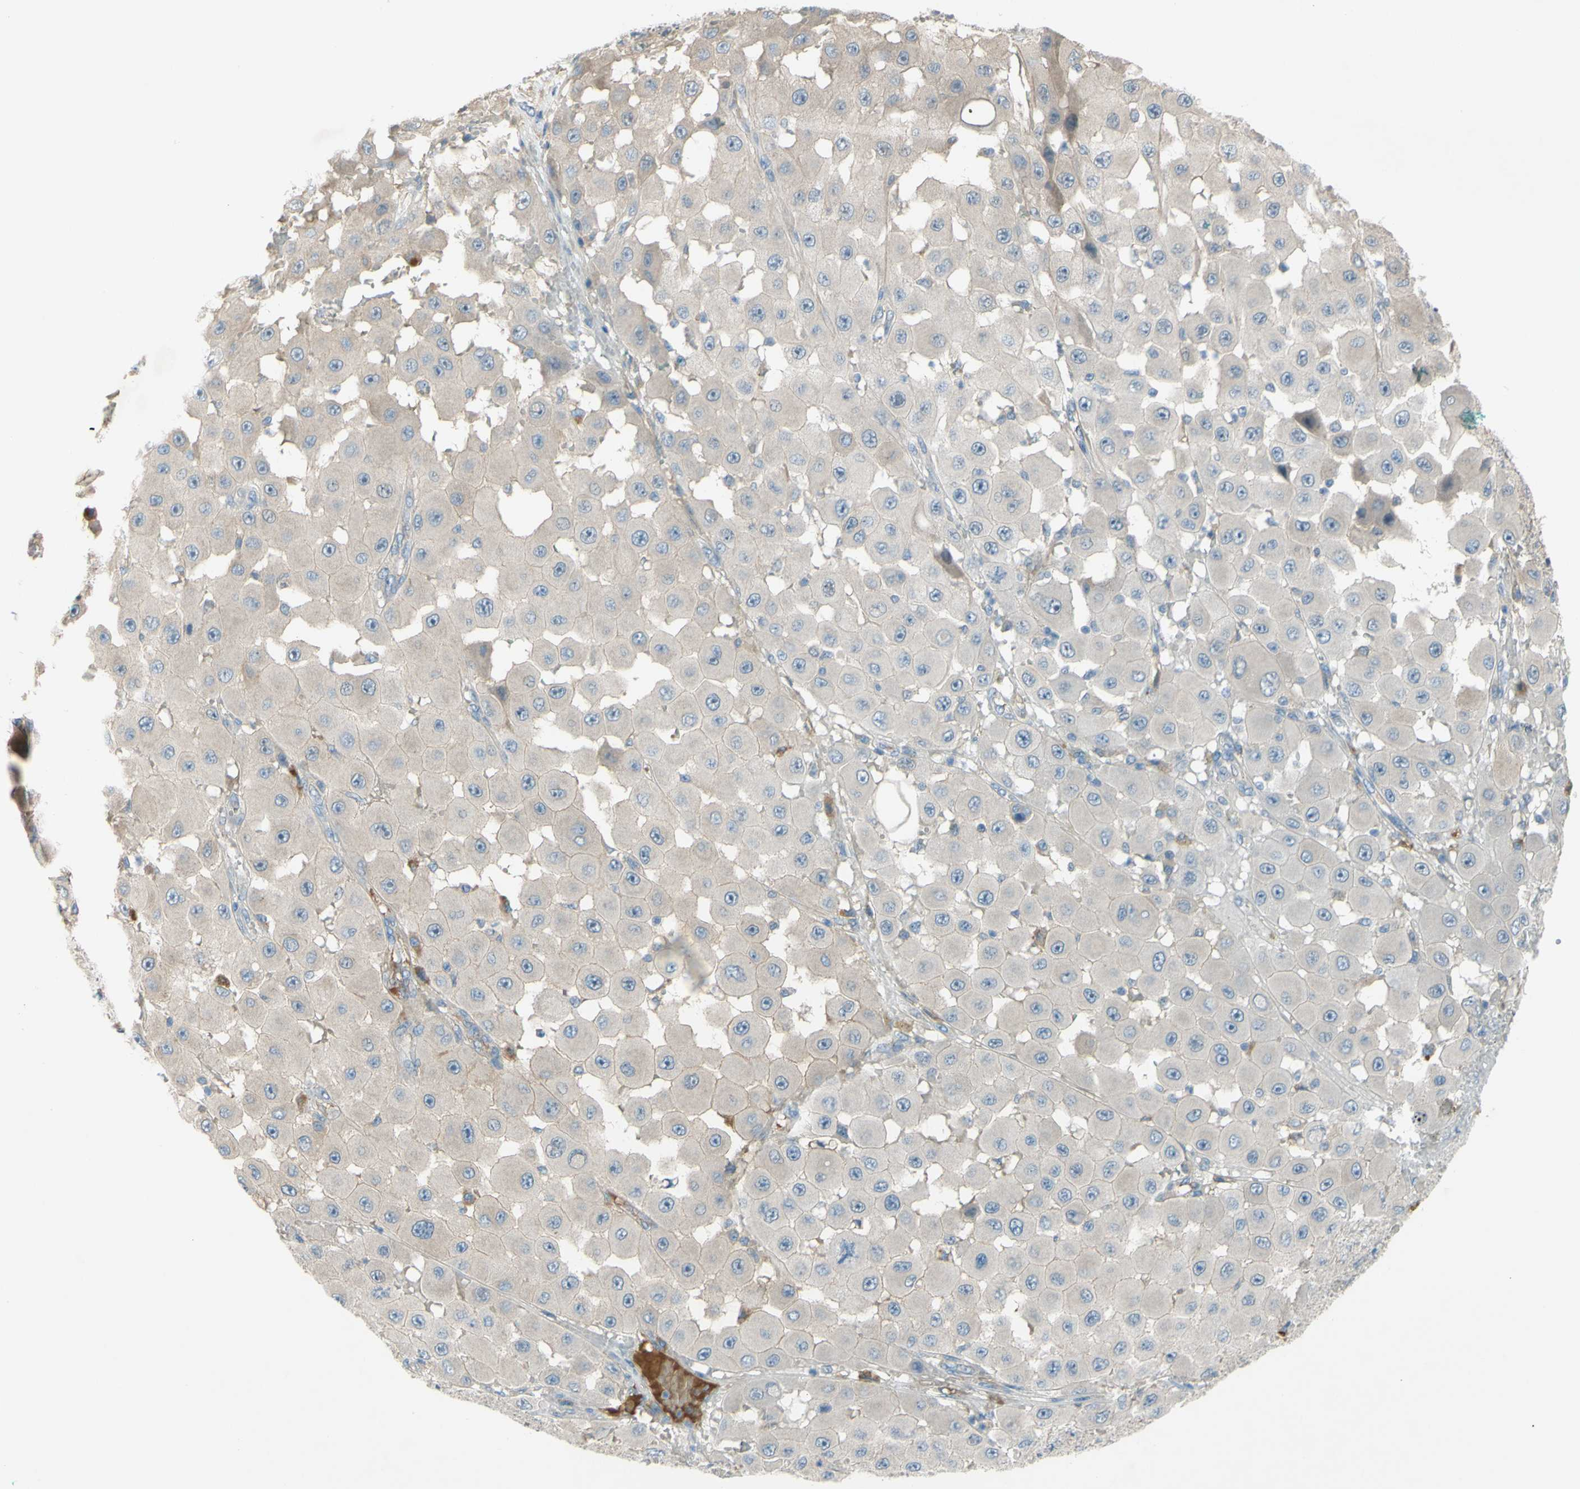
{"staining": {"intensity": "negative", "quantity": "none", "location": "none"}, "tissue": "melanoma", "cell_type": "Tumor cells", "image_type": "cancer", "snomed": [{"axis": "morphology", "description": "Malignant melanoma, NOS"}, {"axis": "topography", "description": "Skin"}], "caption": "Tumor cells are negative for brown protein staining in melanoma.", "gene": "ATRN", "patient": {"sex": "female", "age": 81}}